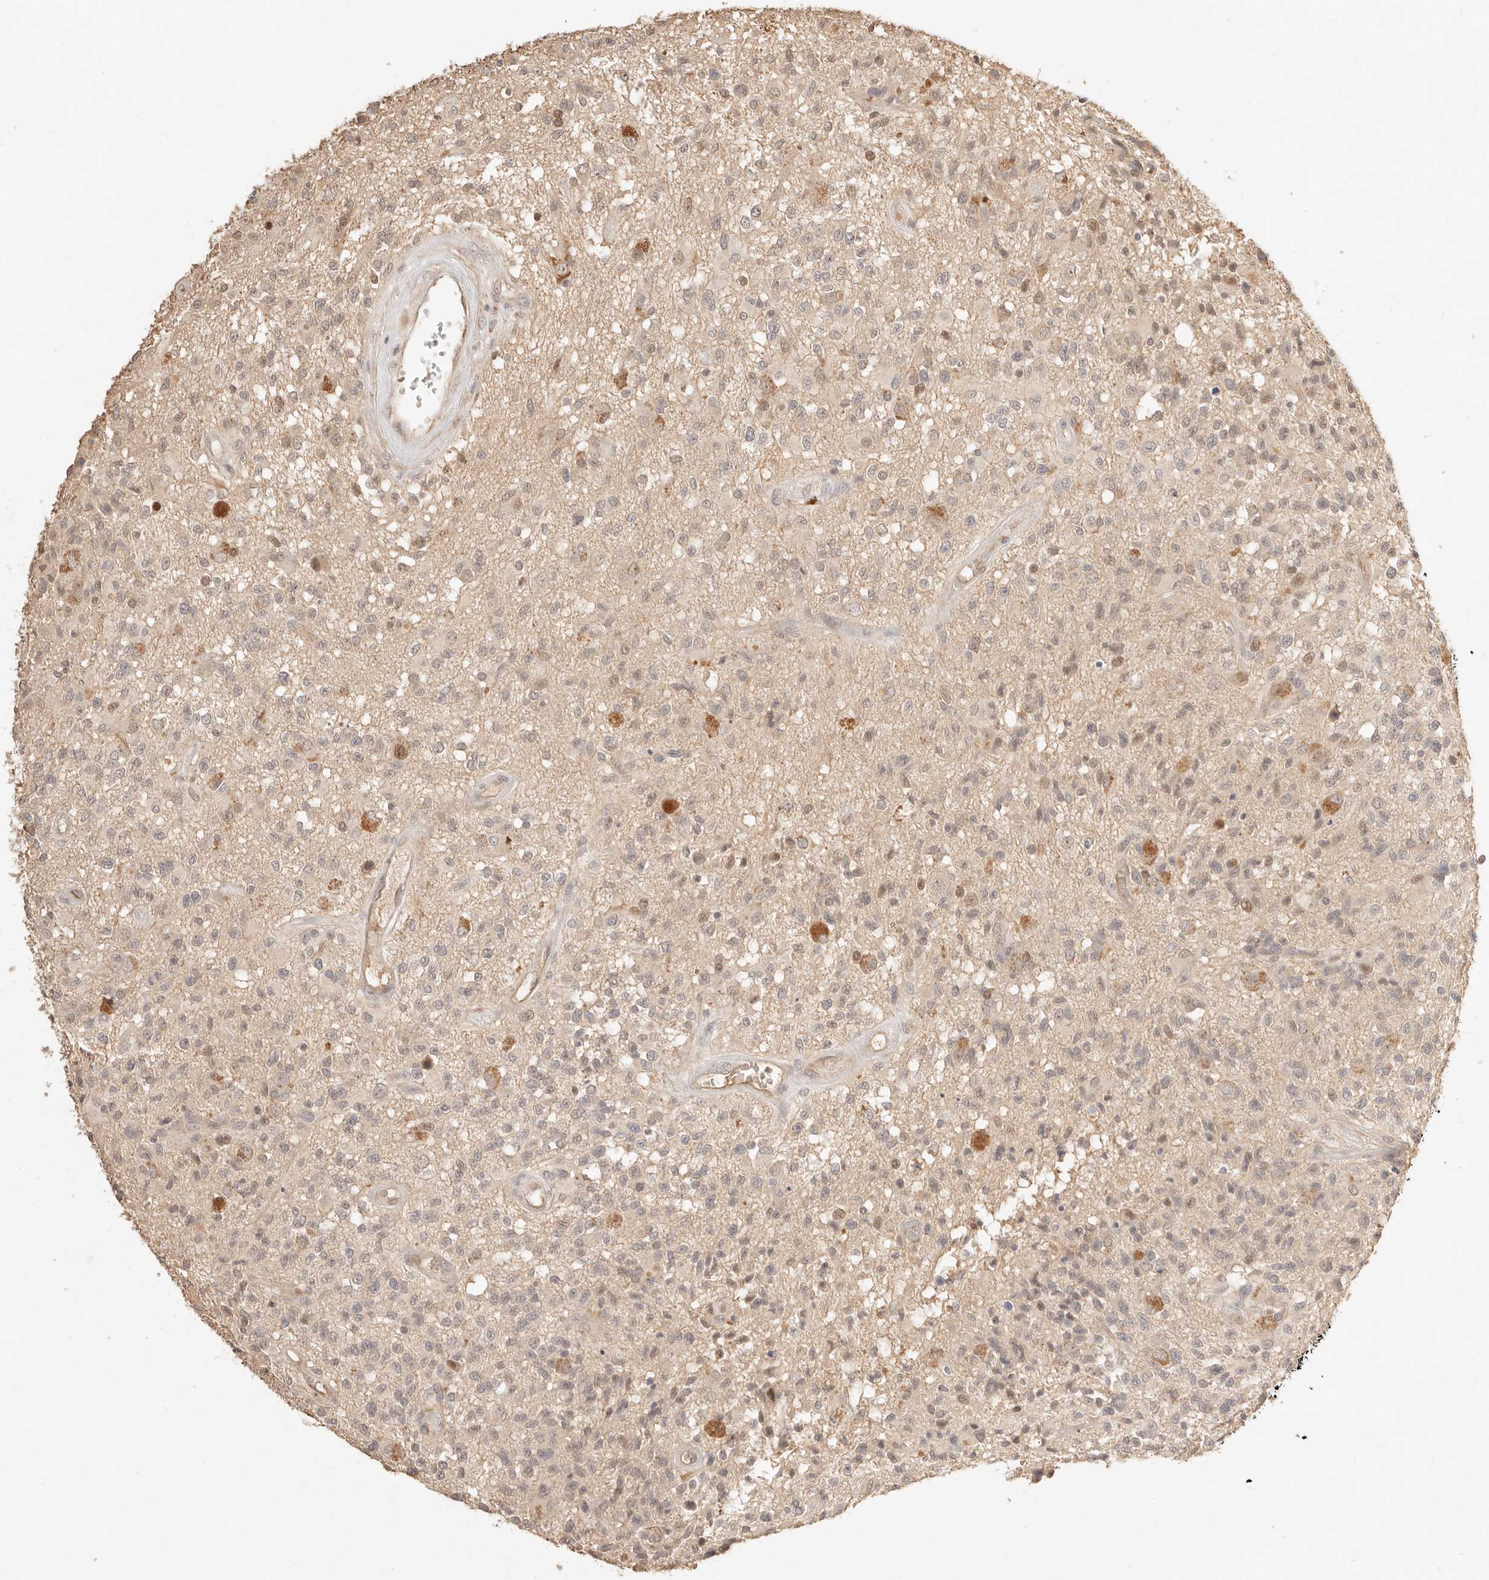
{"staining": {"intensity": "weak", "quantity": "25%-75%", "location": "nuclear"}, "tissue": "glioma", "cell_type": "Tumor cells", "image_type": "cancer", "snomed": [{"axis": "morphology", "description": "Glioma, malignant, High grade"}, {"axis": "morphology", "description": "Glioblastoma, NOS"}, {"axis": "topography", "description": "Brain"}], "caption": "Weak nuclear staining for a protein is identified in about 25%-75% of tumor cells of glioma using IHC.", "gene": "MEP1A", "patient": {"sex": "male", "age": 60}}